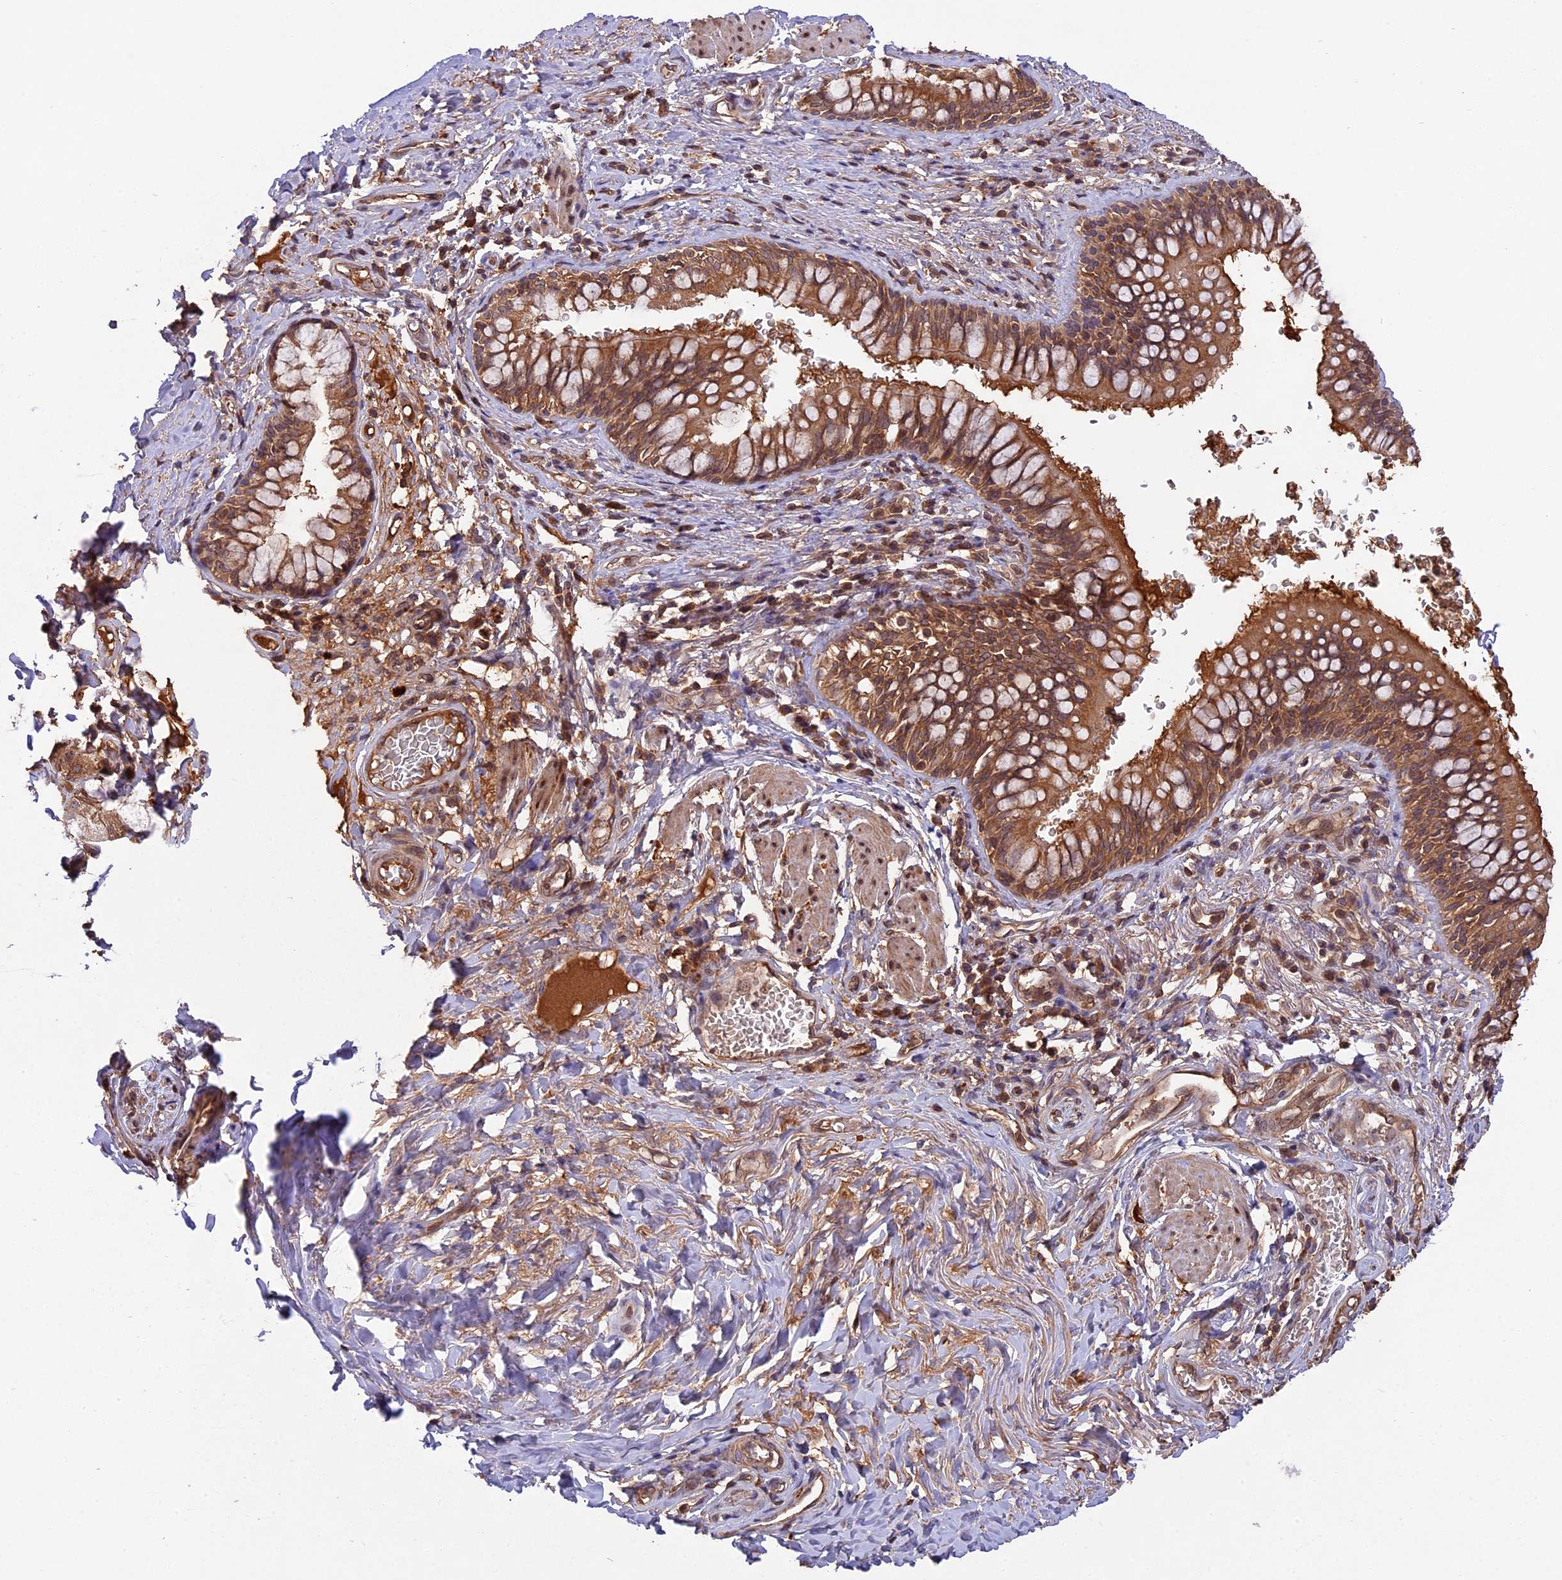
{"staining": {"intensity": "moderate", "quantity": ">75%", "location": "cytoplasmic/membranous"}, "tissue": "bronchus", "cell_type": "Respiratory epithelial cells", "image_type": "normal", "snomed": [{"axis": "morphology", "description": "Normal tissue, NOS"}, {"axis": "topography", "description": "Cartilage tissue"}, {"axis": "topography", "description": "Bronchus"}], "caption": "Human bronchus stained for a protein (brown) reveals moderate cytoplasmic/membranous positive staining in about >75% of respiratory epithelial cells.", "gene": "CHAC1", "patient": {"sex": "female", "age": 36}}